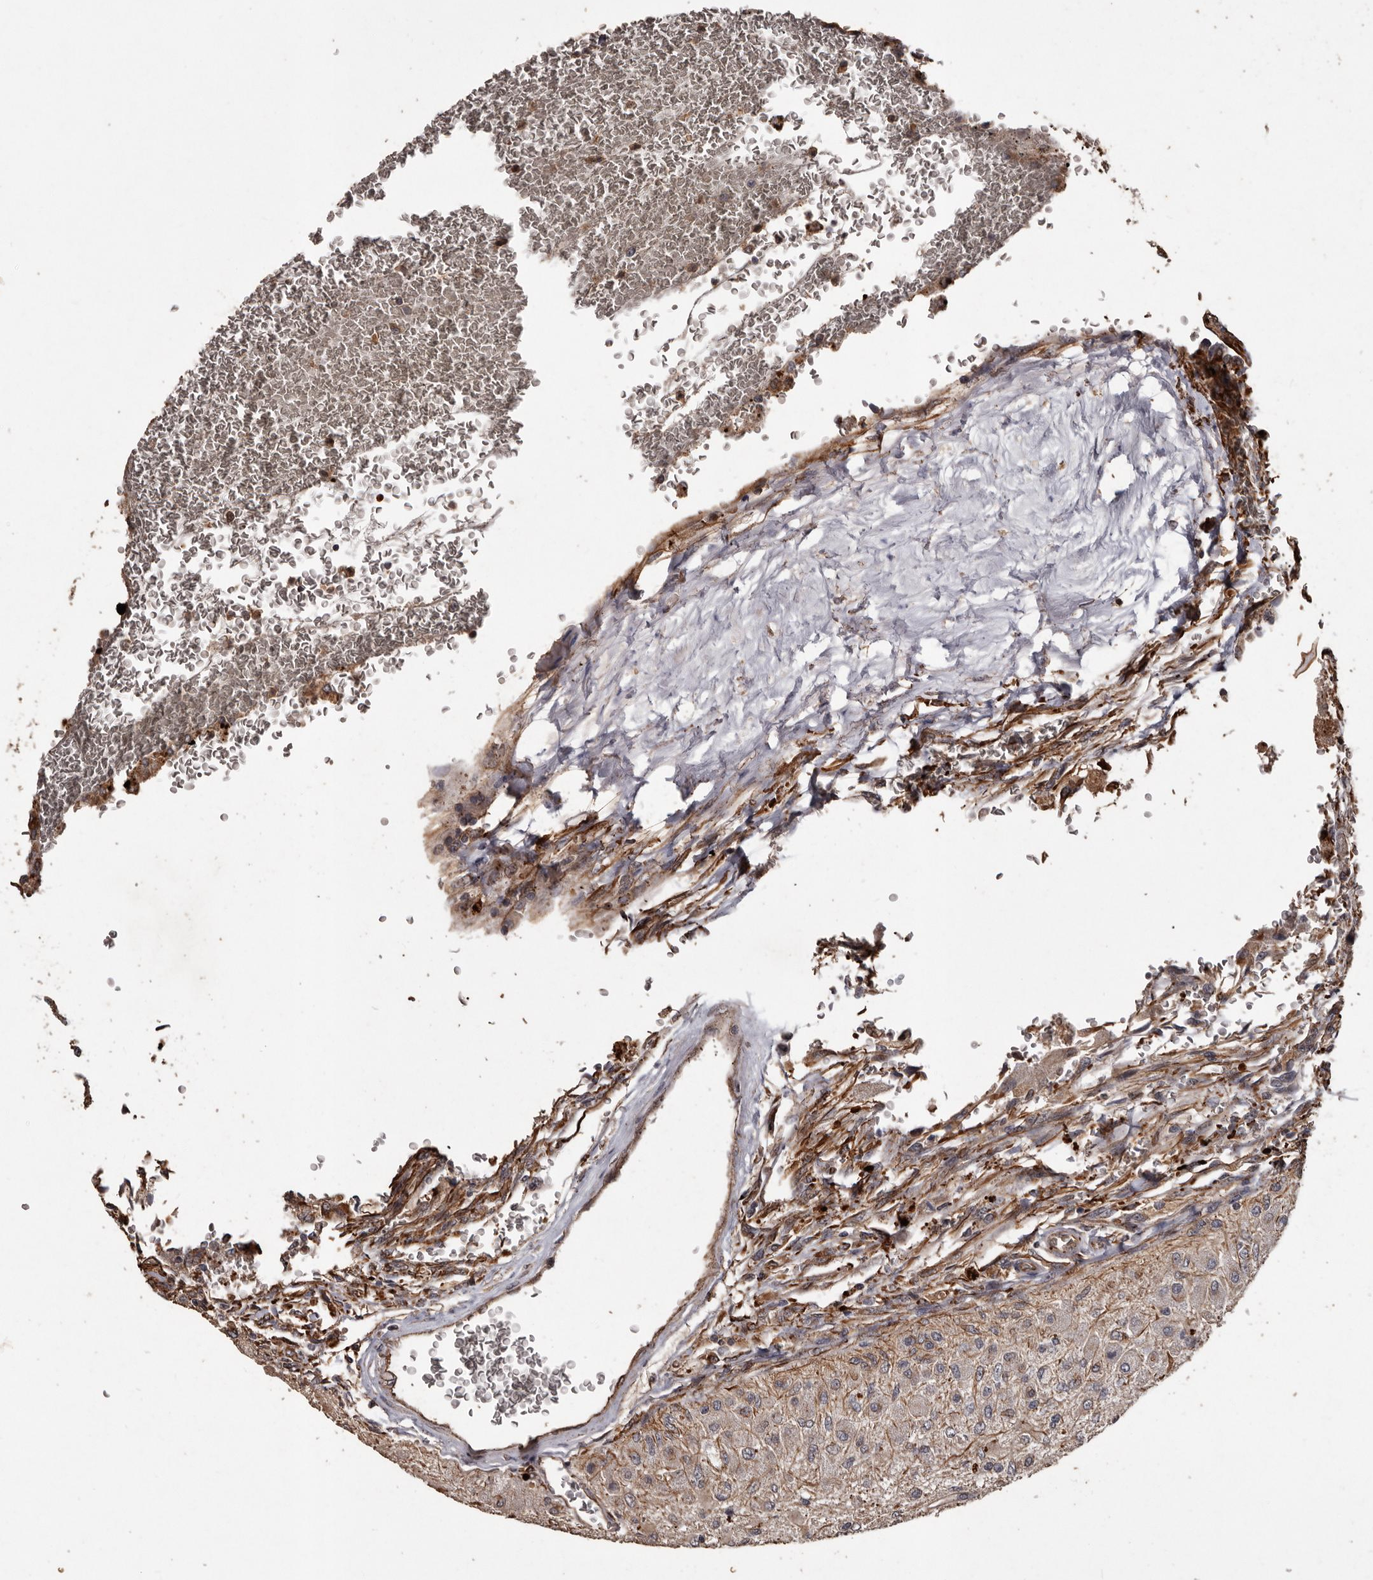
{"staining": {"intensity": "negative", "quantity": "none", "location": "none"}, "tissue": "glioma", "cell_type": "Tumor cells", "image_type": "cancer", "snomed": [{"axis": "morphology", "description": "Normal tissue, NOS"}, {"axis": "morphology", "description": "Glioma, malignant, High grade"}, {"axis": "topography", "description": "Cerebral cortex"}], "caption": "Image shows no protein positivity in tumor cells of high-grade glioma (malignant) tissue. The staining is performed using DAB (3,3'-diaminobenzidine) brown chromogen with nuclei counter-stained in using hematoxylin.", "gene": "BRAT1", "patient": {"sex": "male", "age": 77}}